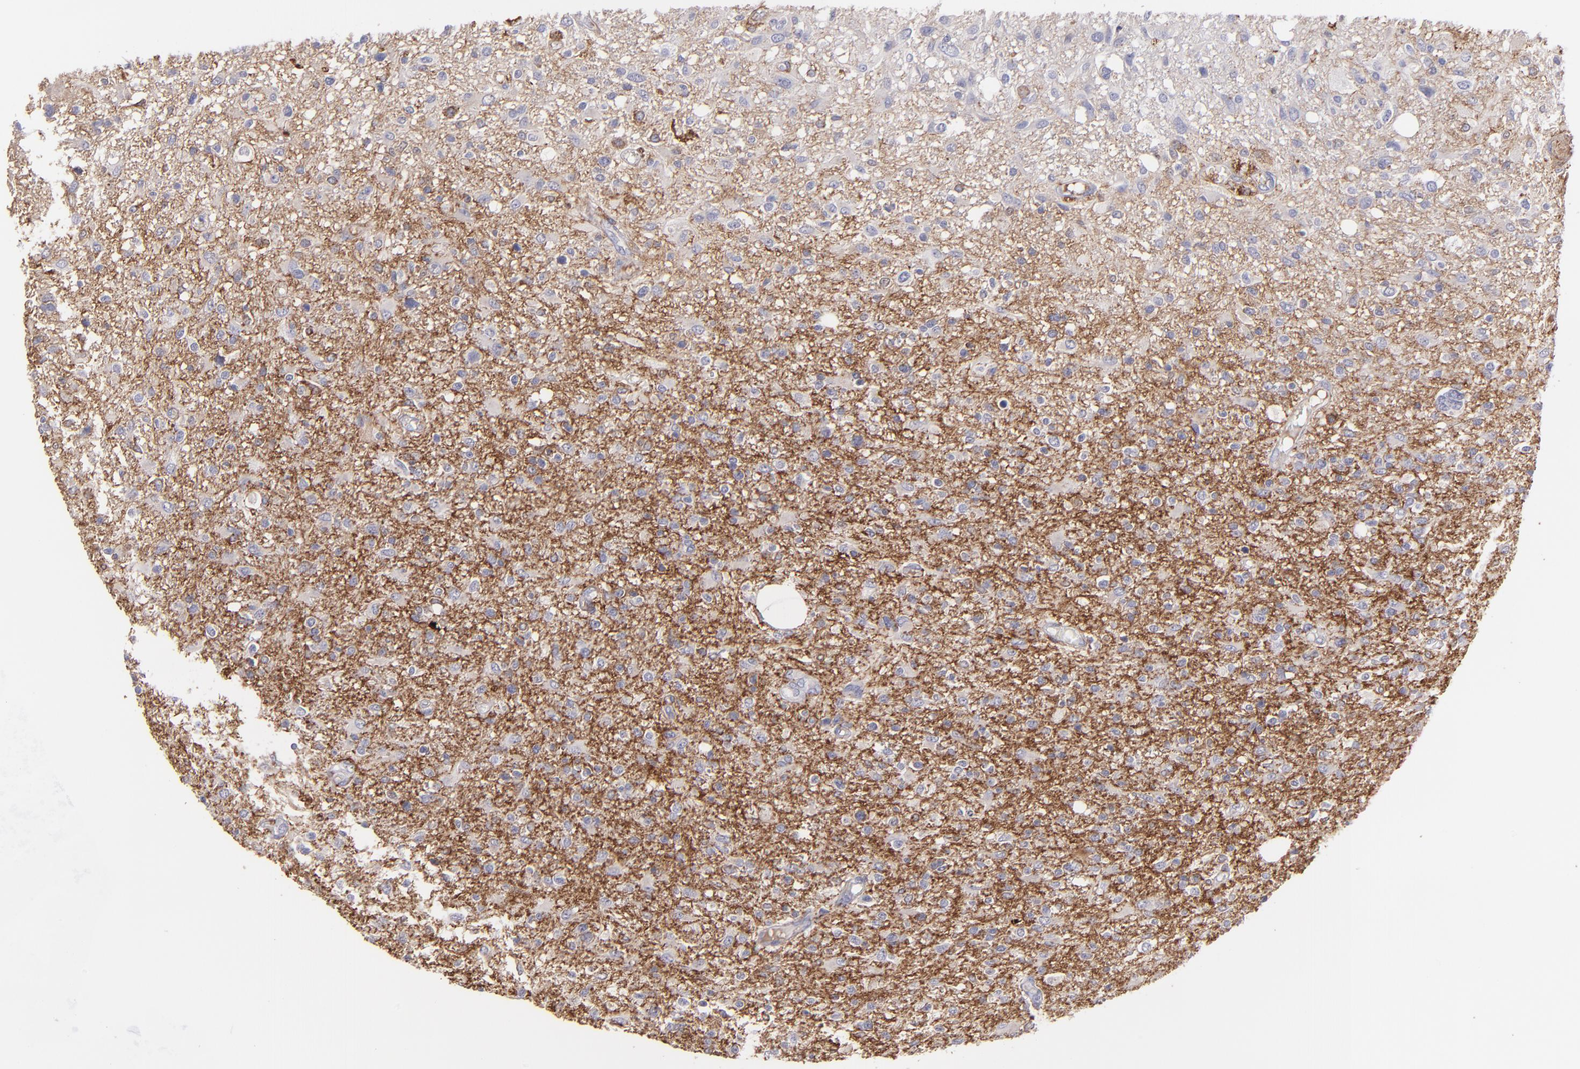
{"staining": {"intensity": "weak", "quantity": "25%-75%", "location": "cytoplasmic/membranous"}, "tissue": "glioma", "cell_type": "Tumor cells", "image_type": "cancer", "snomed": [{"axis": "morphology", "description": "Glioma, malignant, High grade"}, {"axis": "topography", "description": "Cerebral cortex"}], "caption": "High-power microscopy captured an IHC histopathology image of glioma, revealing weak cytoplasmic/membranous staining in approximately 25%-75% of tumor cells.", "gene": "C1QA", "patient": {"sex": "male", "age": 76}}